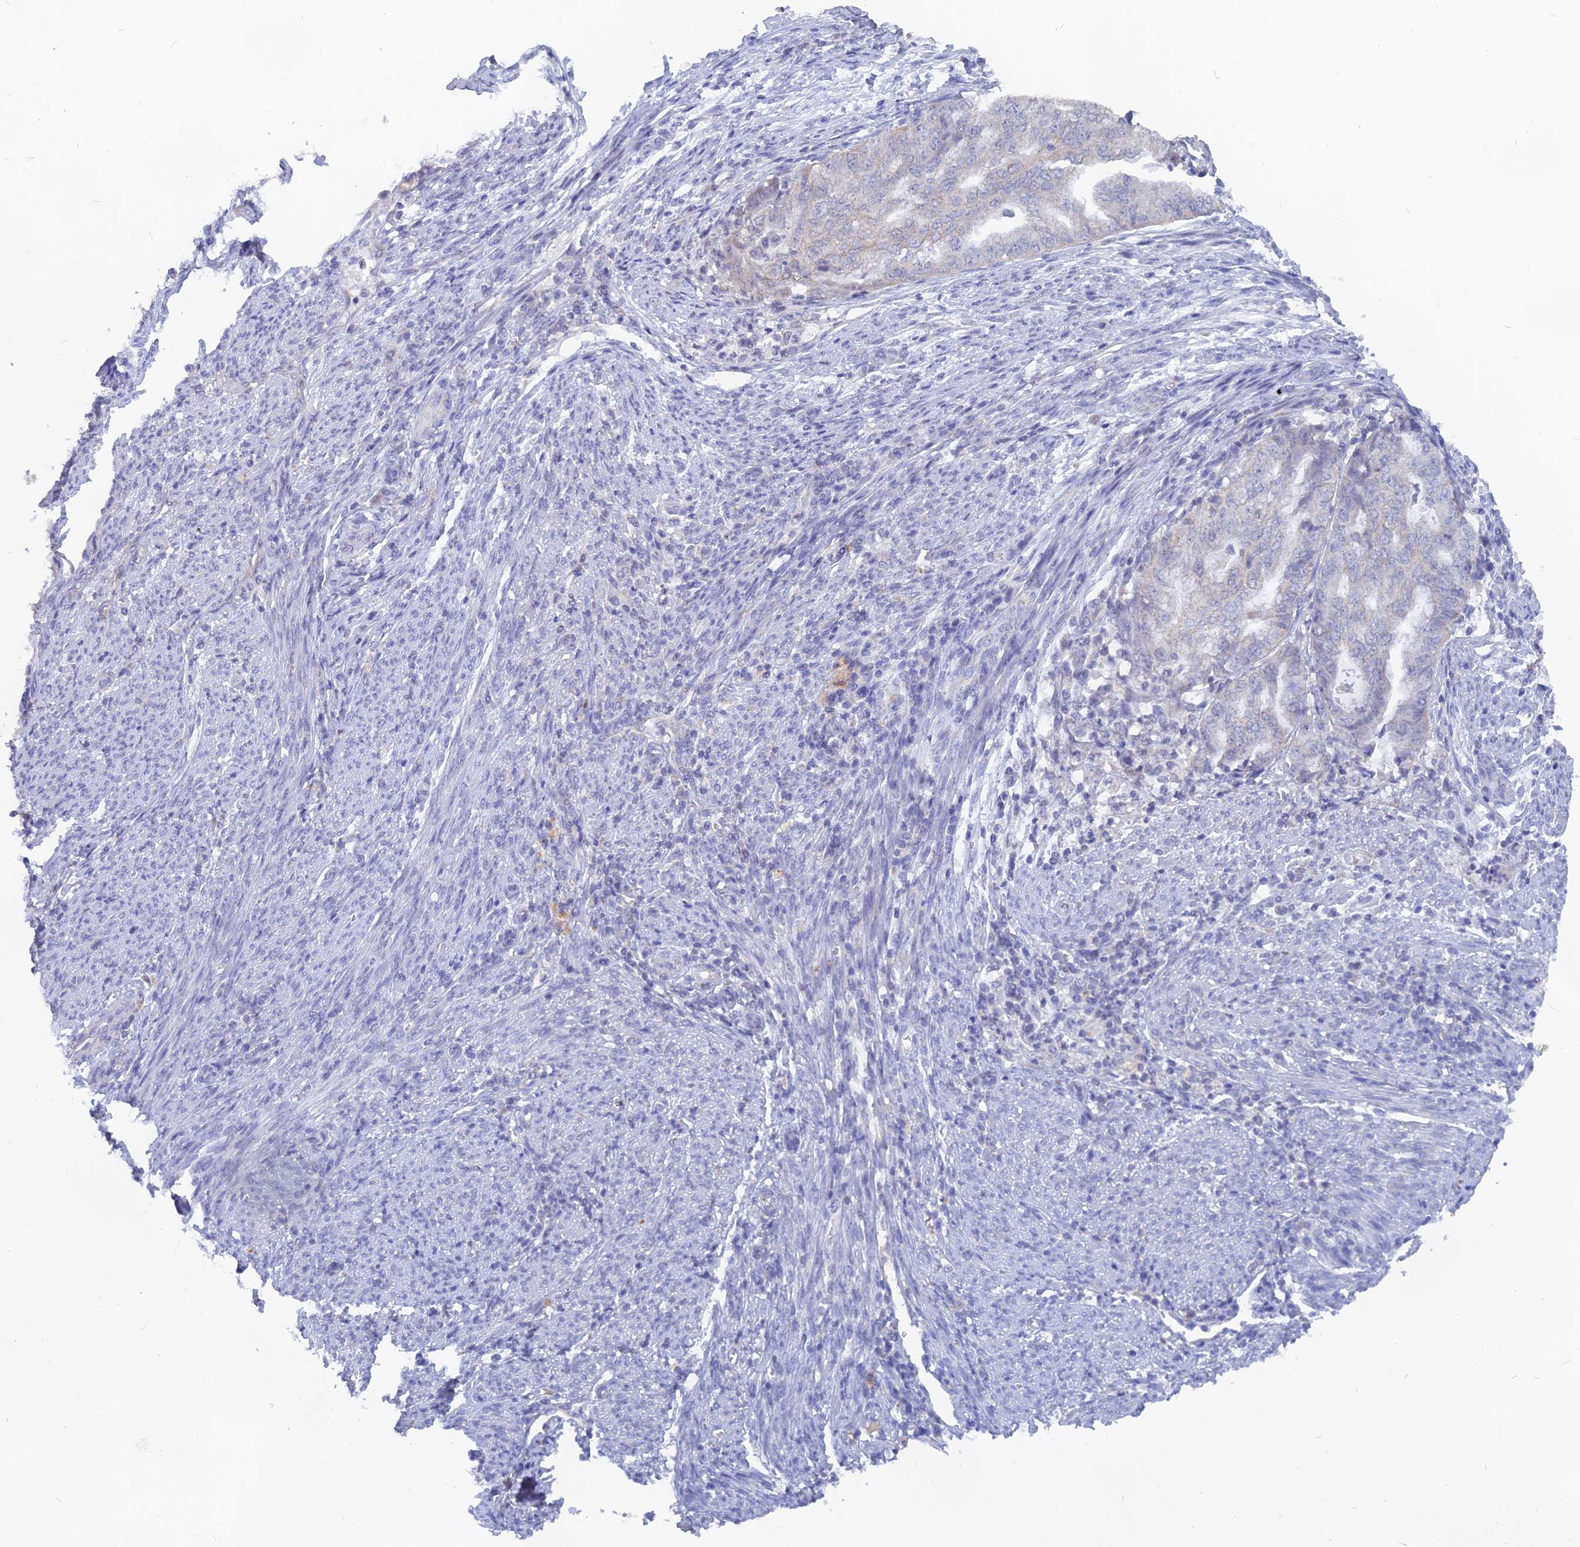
{"staining": {"intensity": "negative", "quantity": "none", "location": "none"}, "tissue": "endometrial cancer", "cell_type": "Tumor cells", "image_type": "cancer", "snomed": [{"axis": "morphology", "description": "Adenocarcinoma, NOS"}, {"axis": "topography", "description": "Endometrium"}], "caption": "Immunohistochemical staining of human endometrial cancer reveals no significant positivity in tumor cells.", "gene": "LRIF1", "patient": {"sex": "female", "age": 79}}